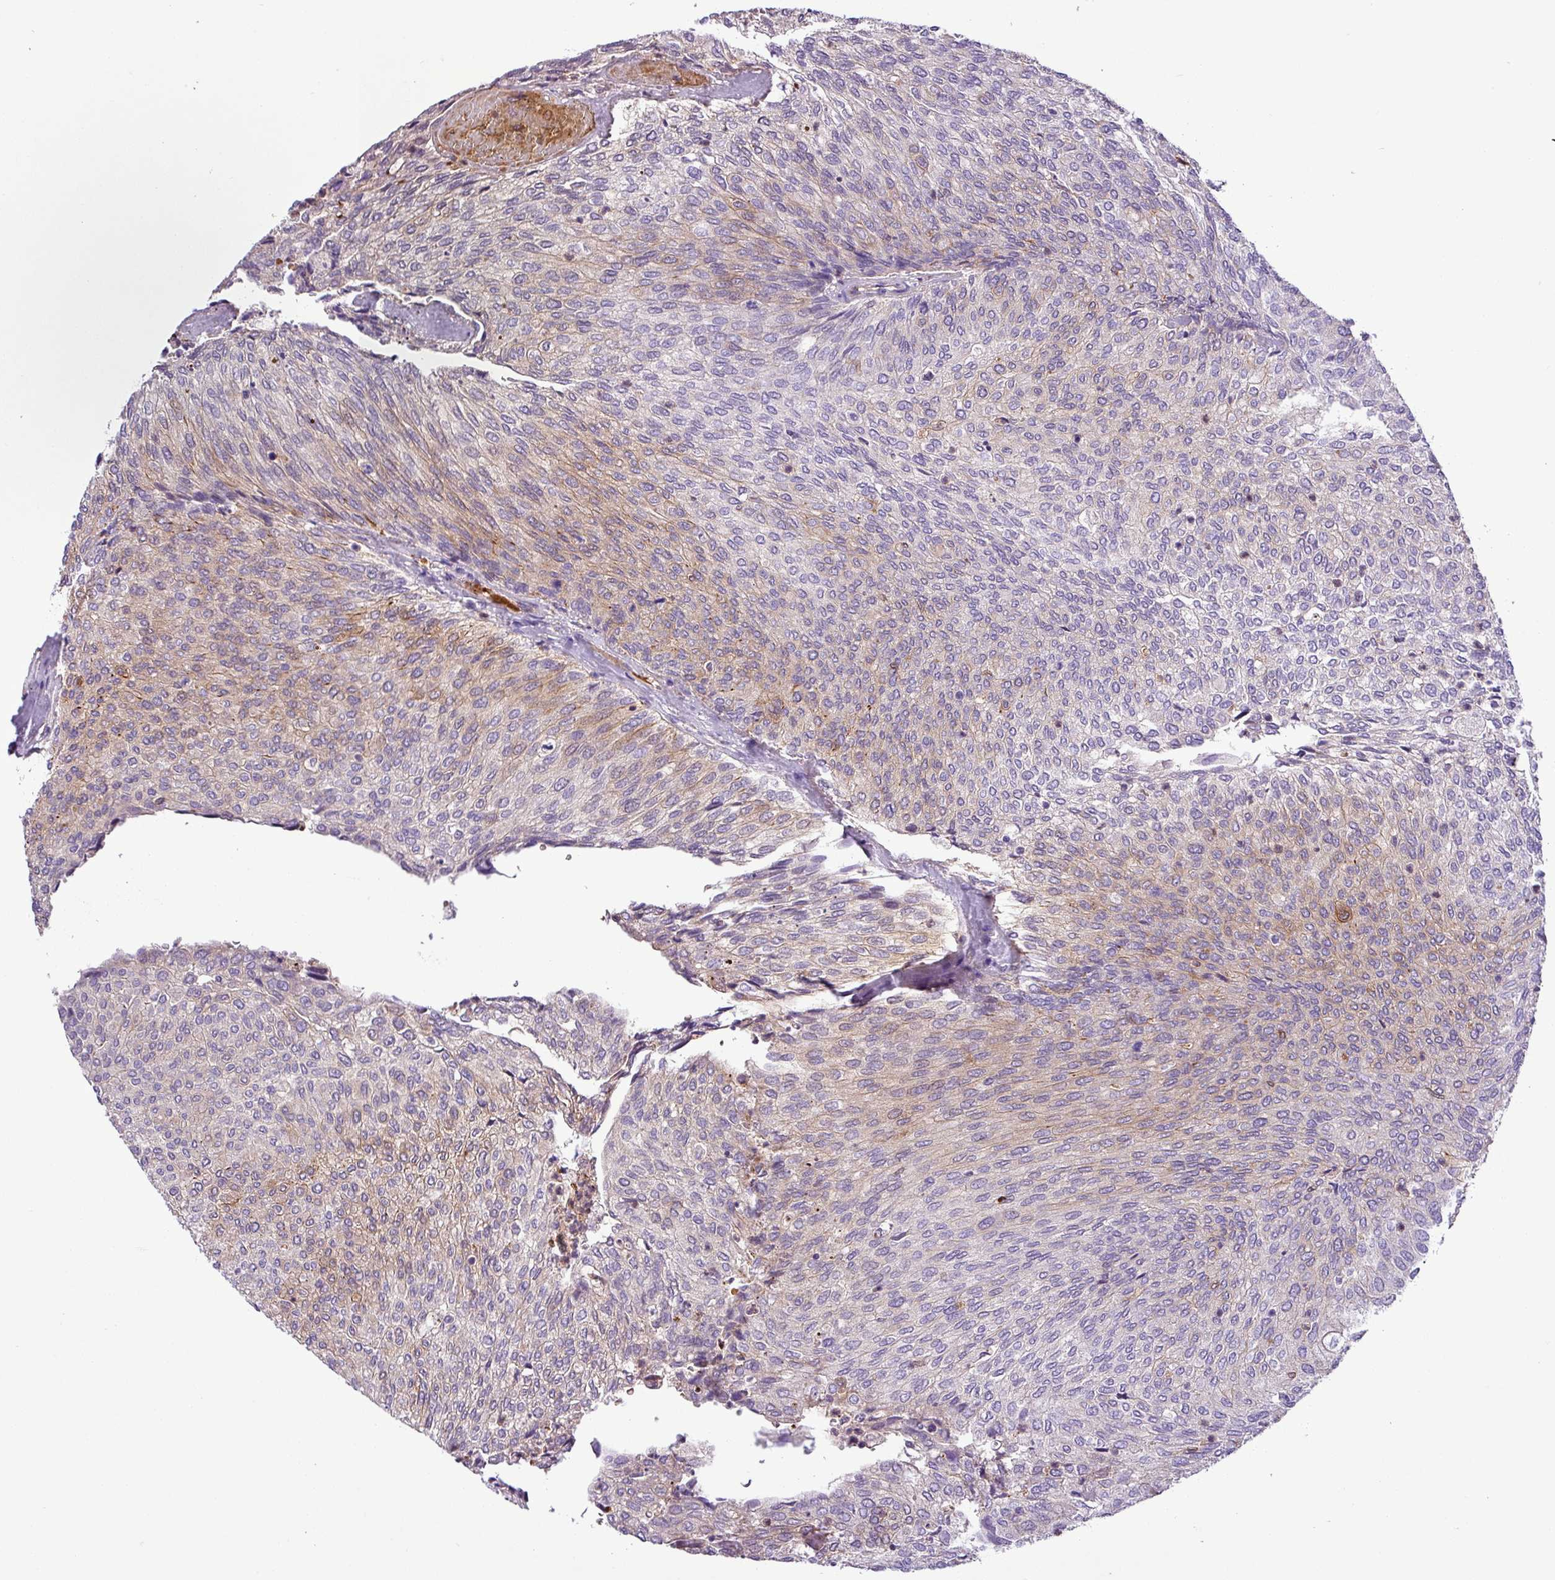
{"staining": {"intensity": "weak", "quantity": "25%-75%", "location": "cytoplasmic/membranous"}, "tissue": "urothelial cancer", "cell_type": "Tumor cells", "image_type": "cancer", "snomed": [{"axis": "morphology", "description": "Urothelial carcinoma, Low grade"}, {"axis": "topography", "description": "Urinary bladder"}], "caption": "Immunohistochemical staining of low-grade urothelial carcinoma shows weak cytoplasmic/membranous protein expression in approximately 25%-75% of tumor cells.", "gene": "NBEAL2", "patient": {"sex": "female", "age": 79}}